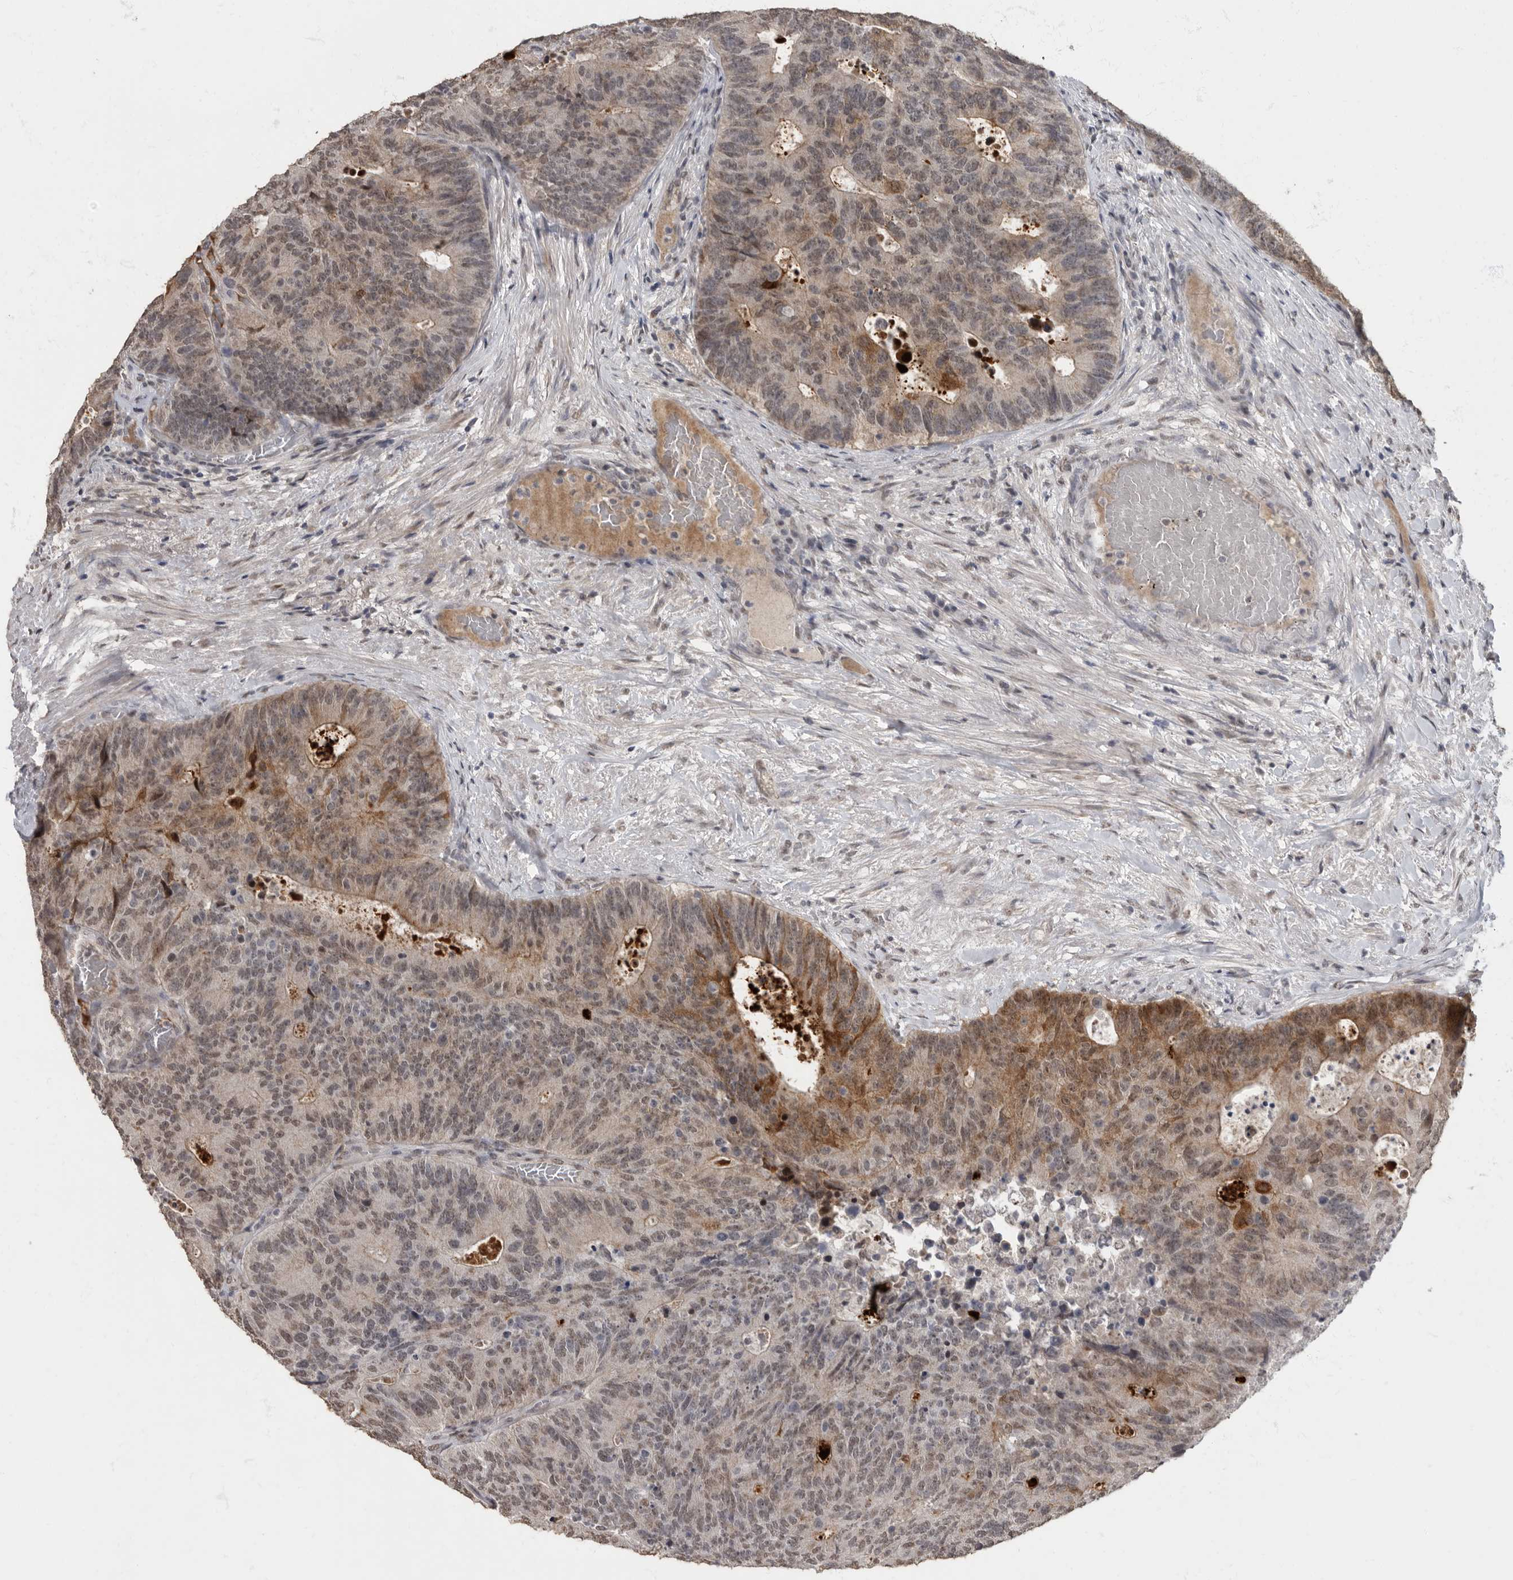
{"staining": {"intensity": "moderate", "quantity": "<25%", "location": "cytoplasmic/membranous"}, "tissue": "colorectal cancer", "cell_type": "Tumor cells", "image_type": "cancer", "snomed": [{"axis": "morphology", "description": "Adenocarcinoma, NOS"}, {"axis": "topography", "description": "Colon"}], "caption": "This is a histology image of IHC staining of colorectal cancer, which shows moderate staining in the cytoplasmic/membranous of tumor cells.", "gene": "NBL1", "patient": {"sex": "male", "age": 87}}